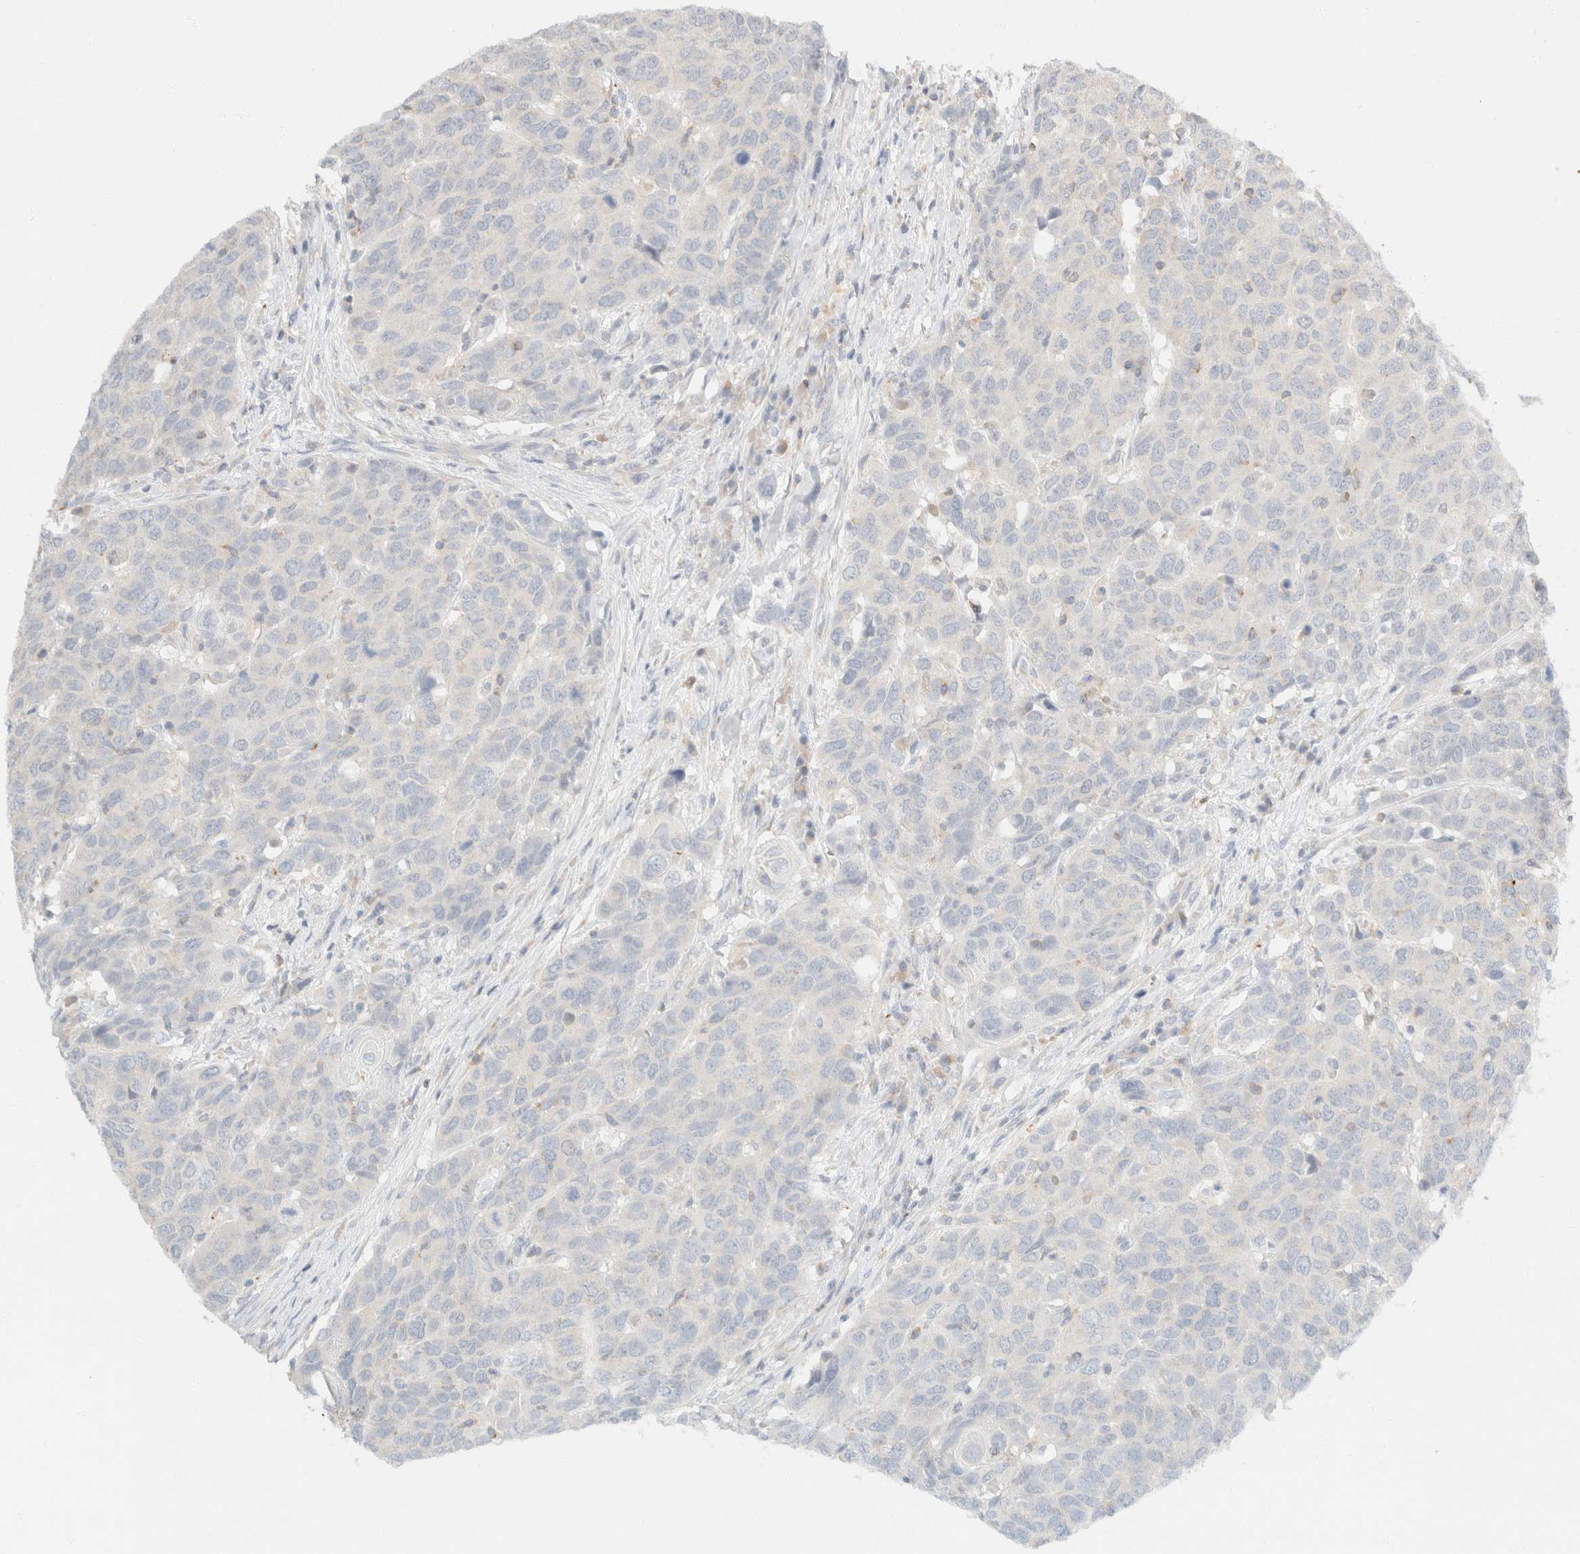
{"staining": {"intensity": "negative", "quantity": "none", "location": "none"}, "tissue": "head and neck cancer", "cell_type": "Tumor cells", "image_type": "cancer", "snomed": [{"axis": "morphology", "description": "Squamous cell carcinoma, NOS"}, {"axis": "topography", "description": "Head-Neck"}], "caption": "Immunohistochemical staining of head and neck cancer shows no significant positivity in tumor cells.", "gene": "SH3GLB2", "patient": {"sex": "male", "age": 66}}